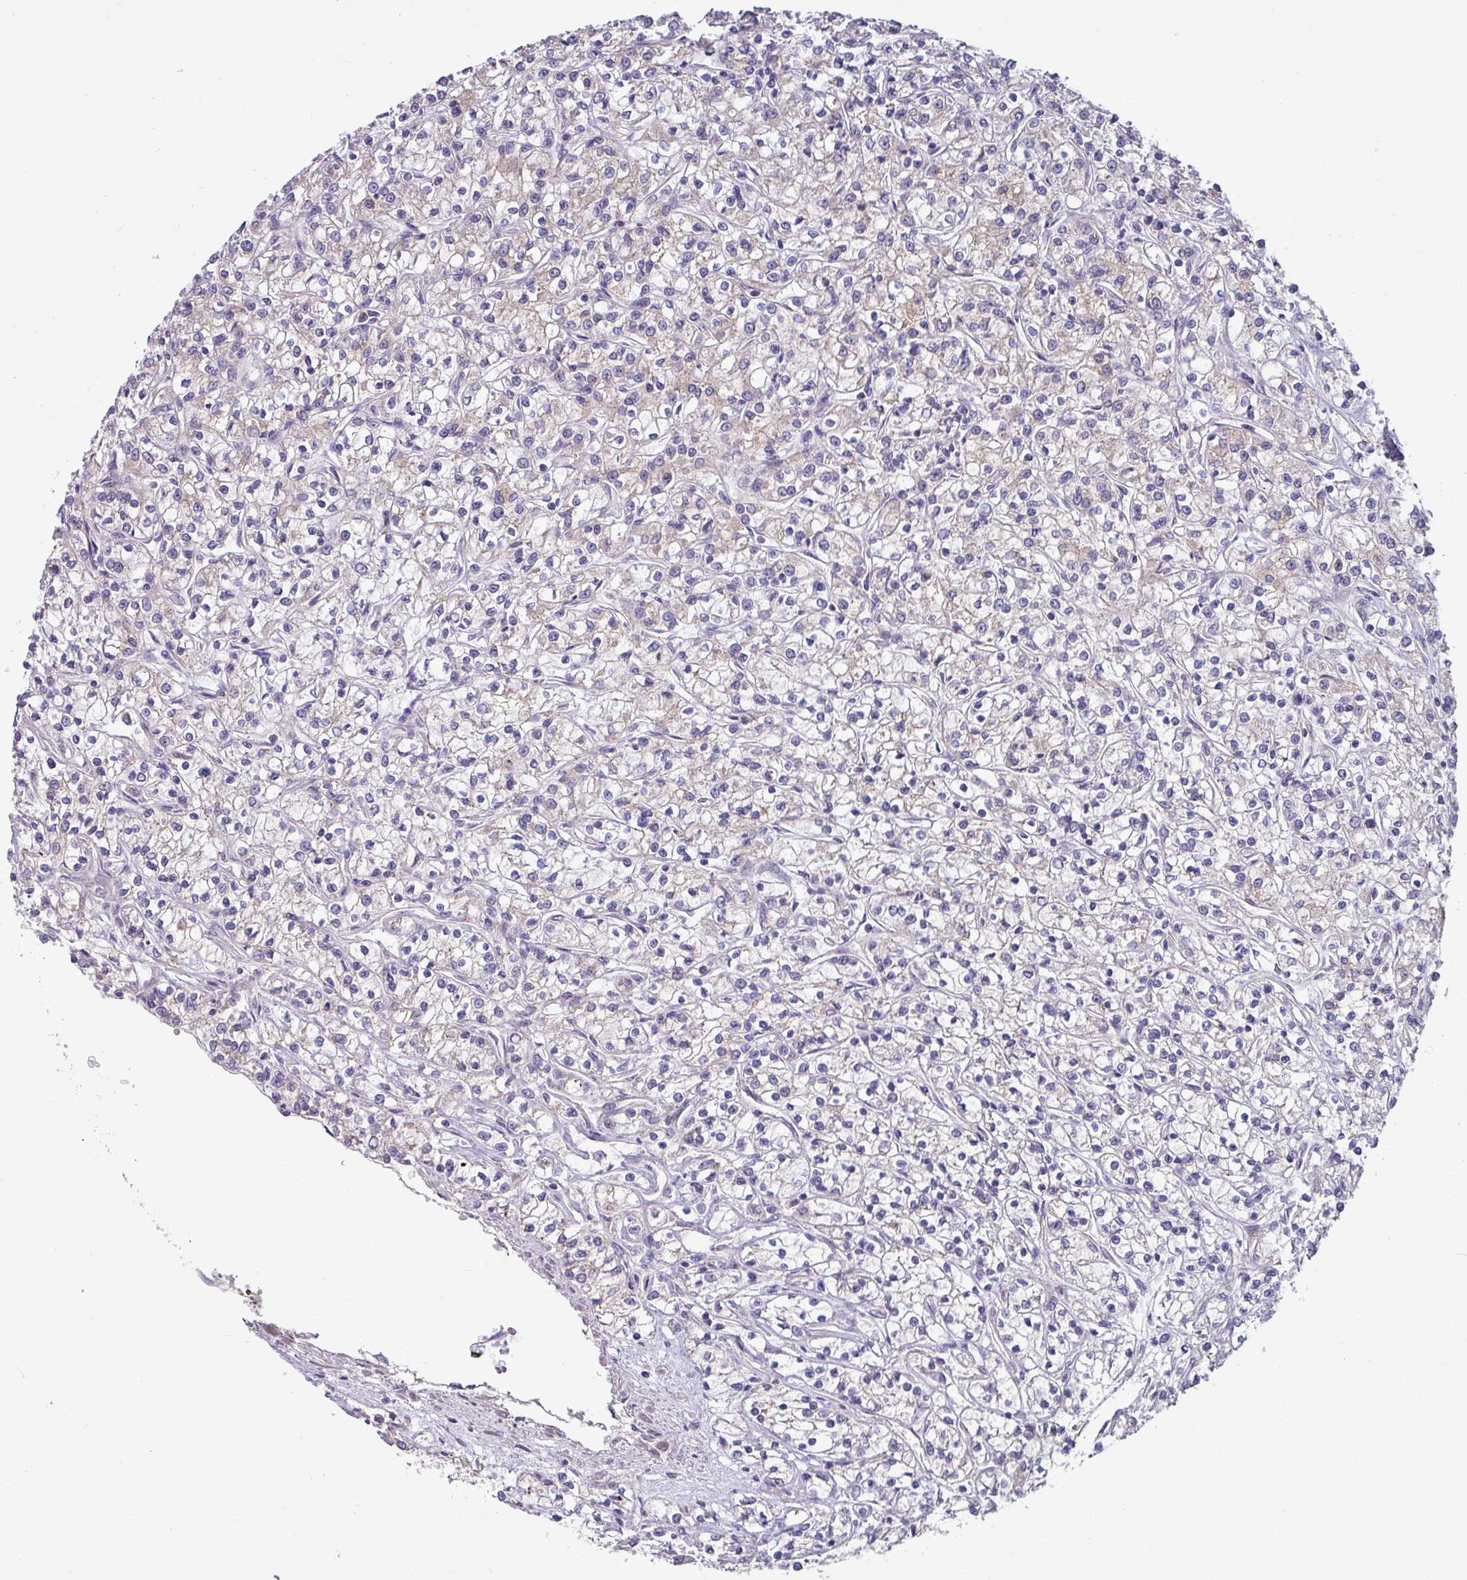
{"staining": {"intensity": "weak", "quantity": "25%-75%", "location": "cytoplasmic/membranous"}, "tissue": "renal cancer", "cell_type": "Tumor cells", "image_type": "cancer", "snomed": [{"axis": "morphology", "description": "Adenocarcinoma, NOS"}, {"axis": "topography", "description": "Kidney"}], "caption": "A high-resolution micrograph shows IHC staining of adenocarcinoma (renal), which shows weak cytoplasmic/membranous staining in approximately 25%-75% of tumor cells.", "gene": "LSM12", "patient": {"sex": "female", "age": 59}}